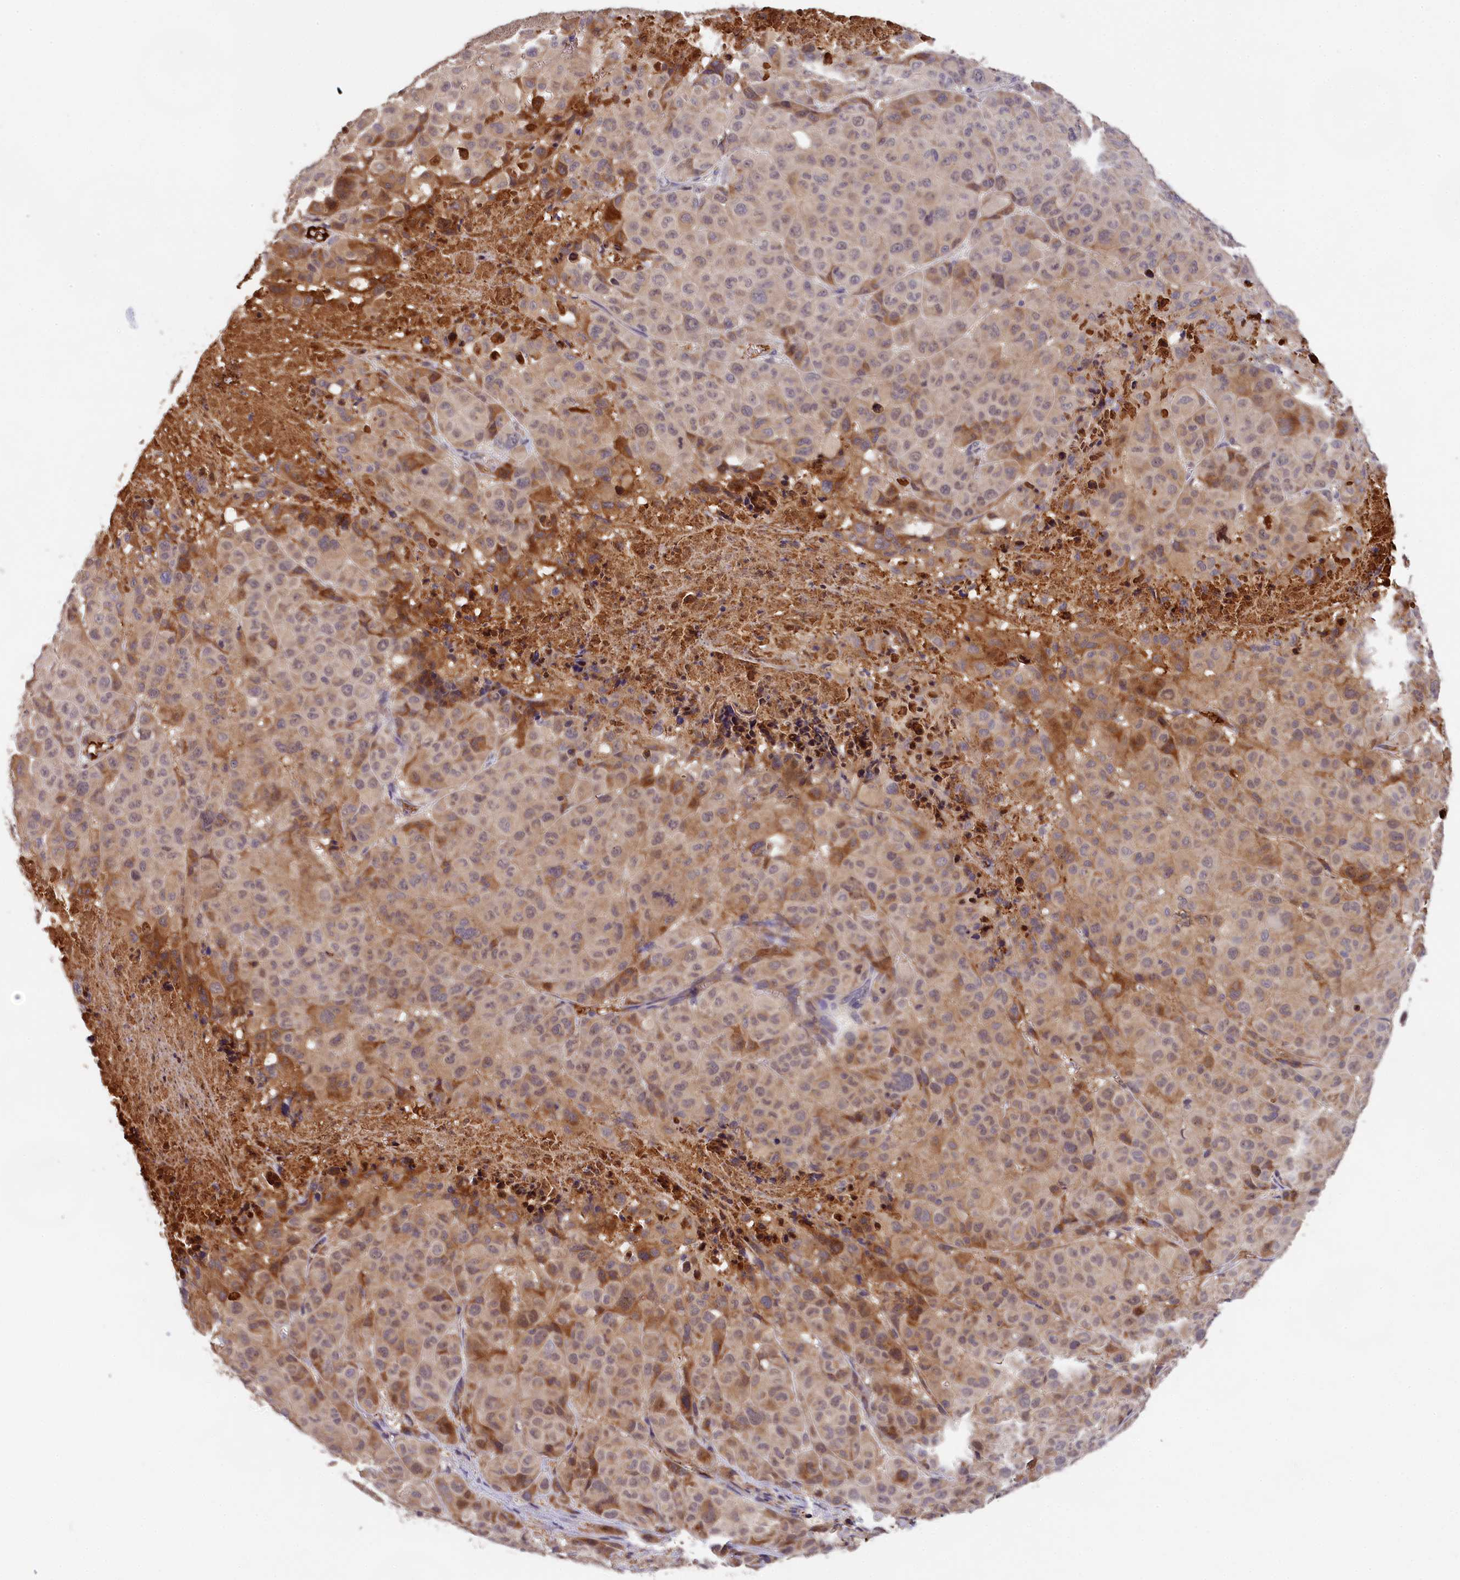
{"staining": {"intensity": "moderate", "quantity": "<25%", "location": "cytoplasmic/membranous"}, "tissue": "melanoma", "cell_type": "Tumor cells", "image_type": "cancer", "snomed": [{"axis": "morphology", "description": "Malignant melanoma, NOS"}, {"axis": "topography", "description": "Skin"}], "caption": "This is a photomicrograph of immunohistochemistry staining of melanoma, which shows moderate positivity in the cytoplasmic/membranous of tumor cells.", "gene": "PHAF1", "patient": {"sex": "male", "age": 73}}